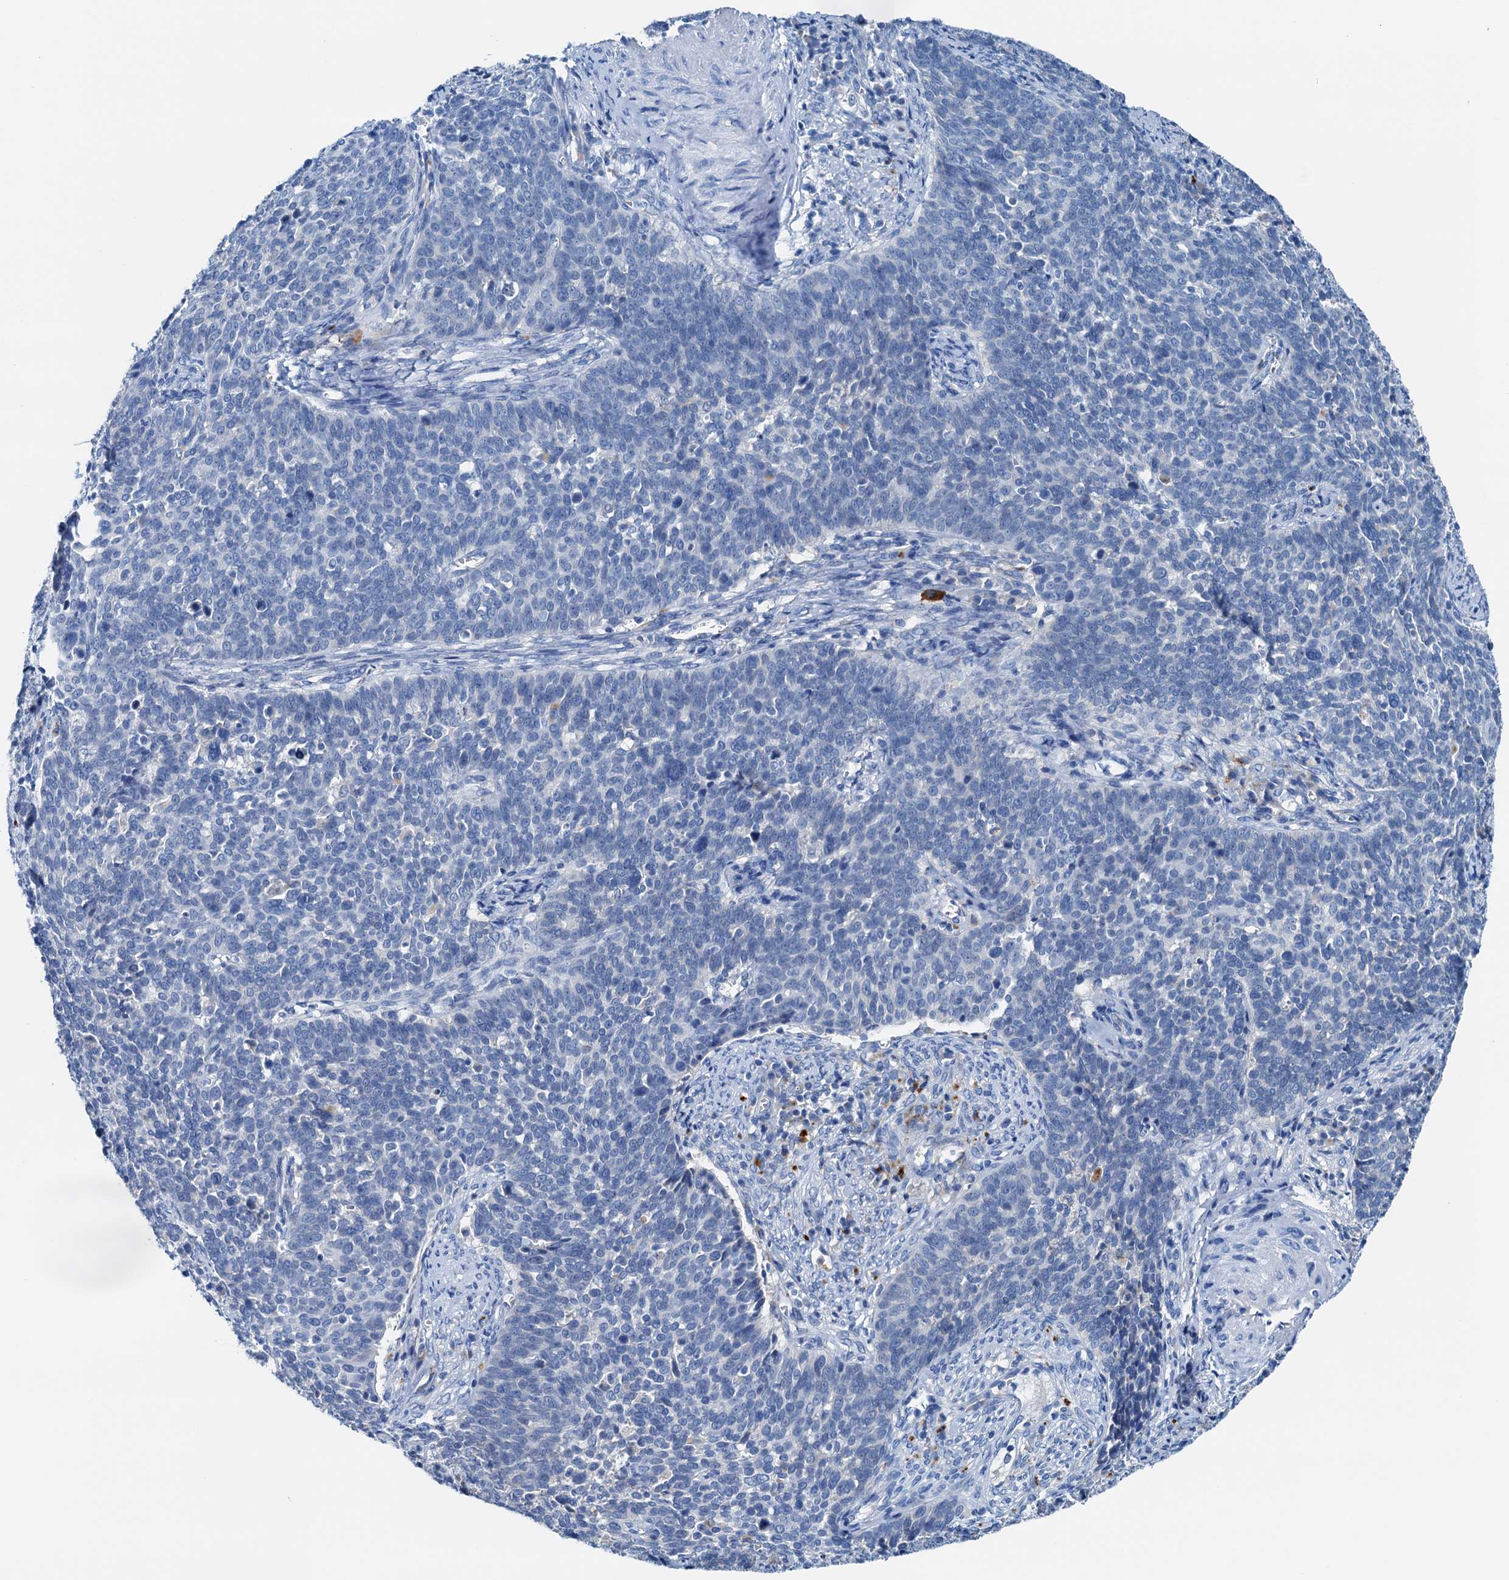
{"staining": {"intensity": "negative", "quantity": "none", "location": "none"}, "tissue": "cervical cancer", "cell_type": "Tumor cells", "image_type": "cancer", "snomed": [{"axis": "morphology", "description": "Squamous cell carcinoma, NOS"}, {"axis": "topography", "description": "Cervix"}], "caption": "Immunohistochemical staining of cervical squamous cell carcinoma reveals no significant positivity in tumor cells. Nuclei are stained in blue.", "gene": "C1QTNF4", "patient": {"sex": "female", "age": 39}}